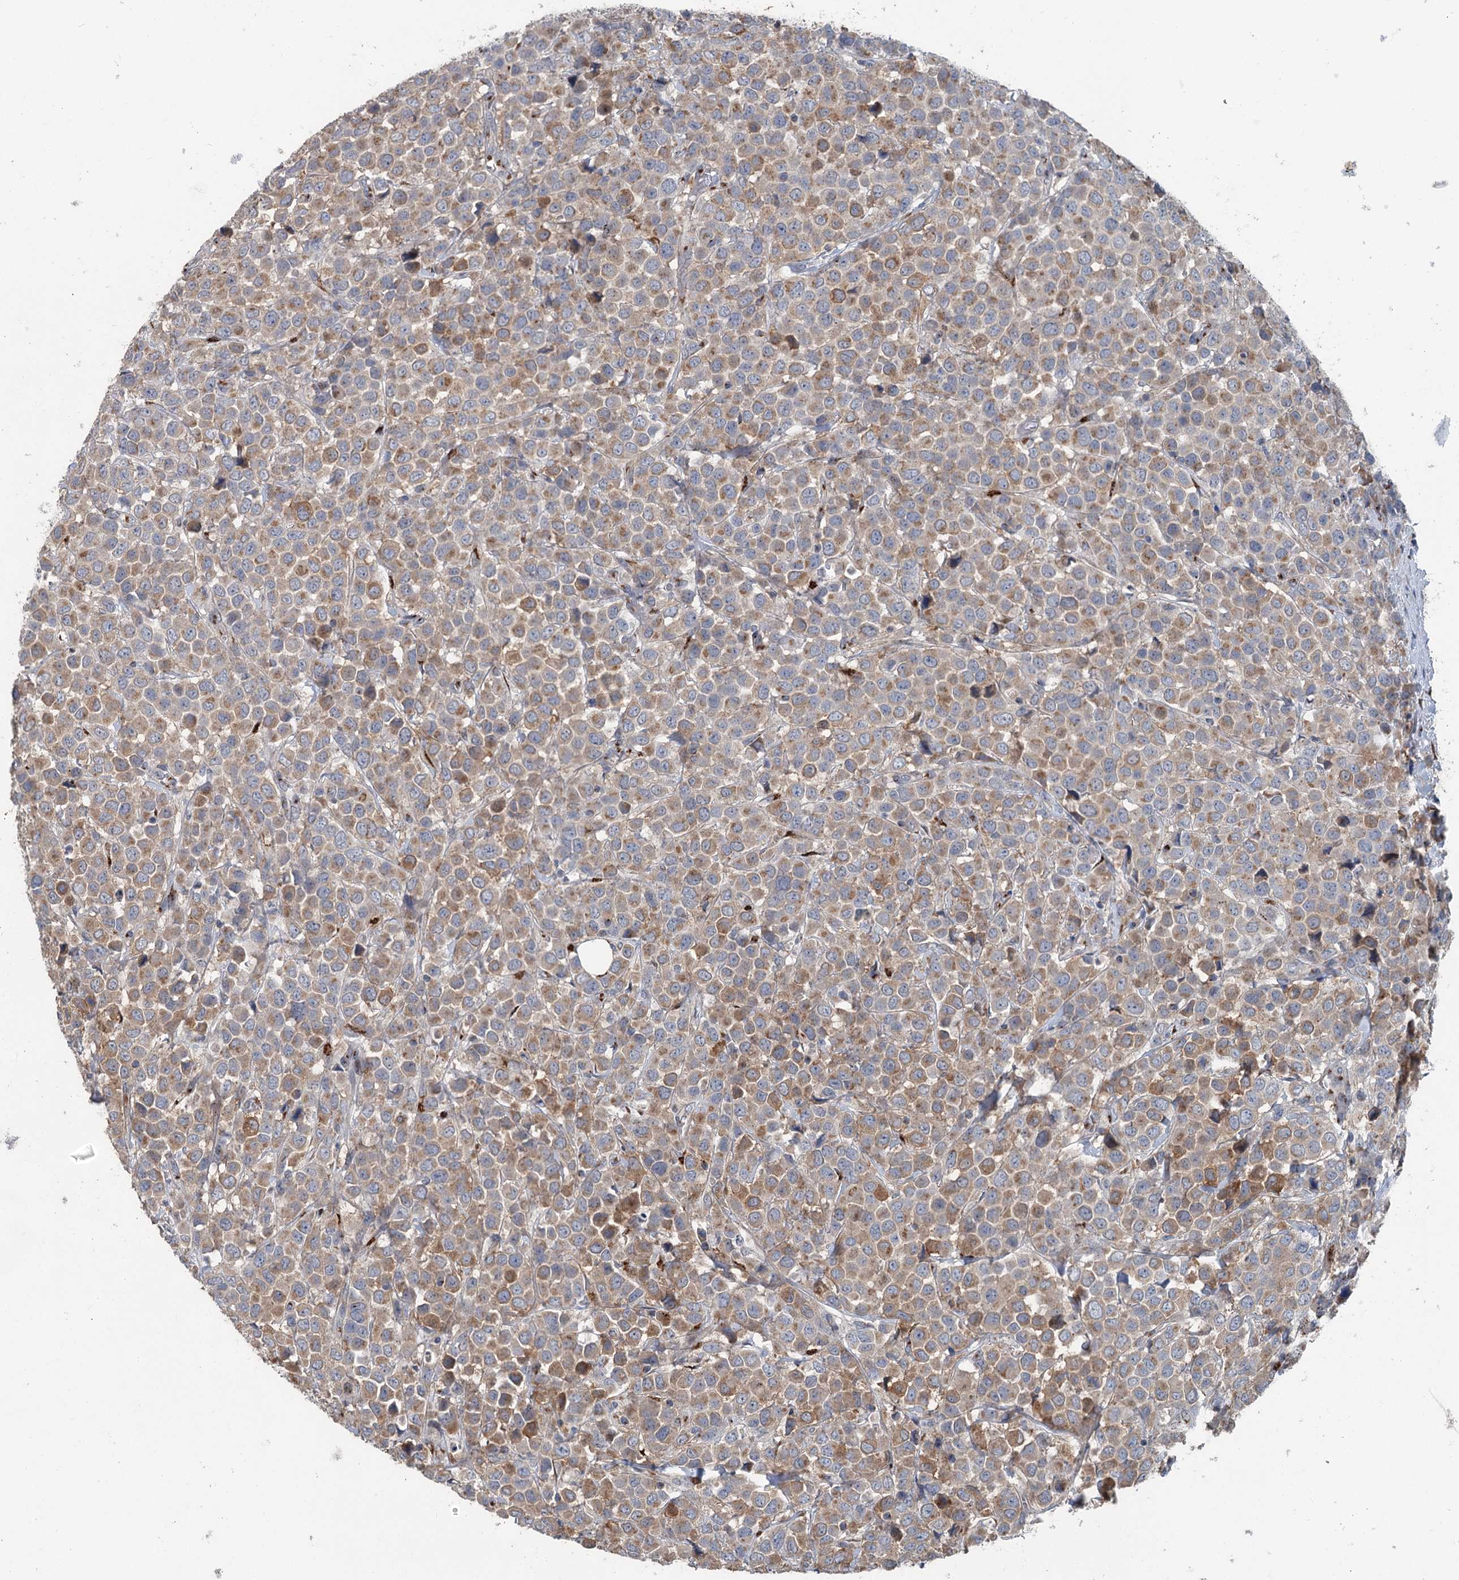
{"staining": {"intensity": "moderate", "quantity": ">75%", "location": "cytoplasmic/membranous"}, "tissue": "breast cancer", "cell_type": "Tumor cells", "image_type": "cancer", "snomed": [{"axis": "morphology", "description": "Duct carcinoma"}, {"axis": "topography", "description": "Breast"}], "caption": "Immunohistochemistry micrograph of neoplastic tissue: human breast cancer (infiltrating ductal carcinoma) stained using immunohistochemistry demonstrates medium levels of moderate protein expression localized specifically in the cytoplasmic/membranous of tumor cells, appearing as a cytoplasmic/membranous brown color.", "gene": "ITIH5", "patient": {"sex": "female", "age": 61}}